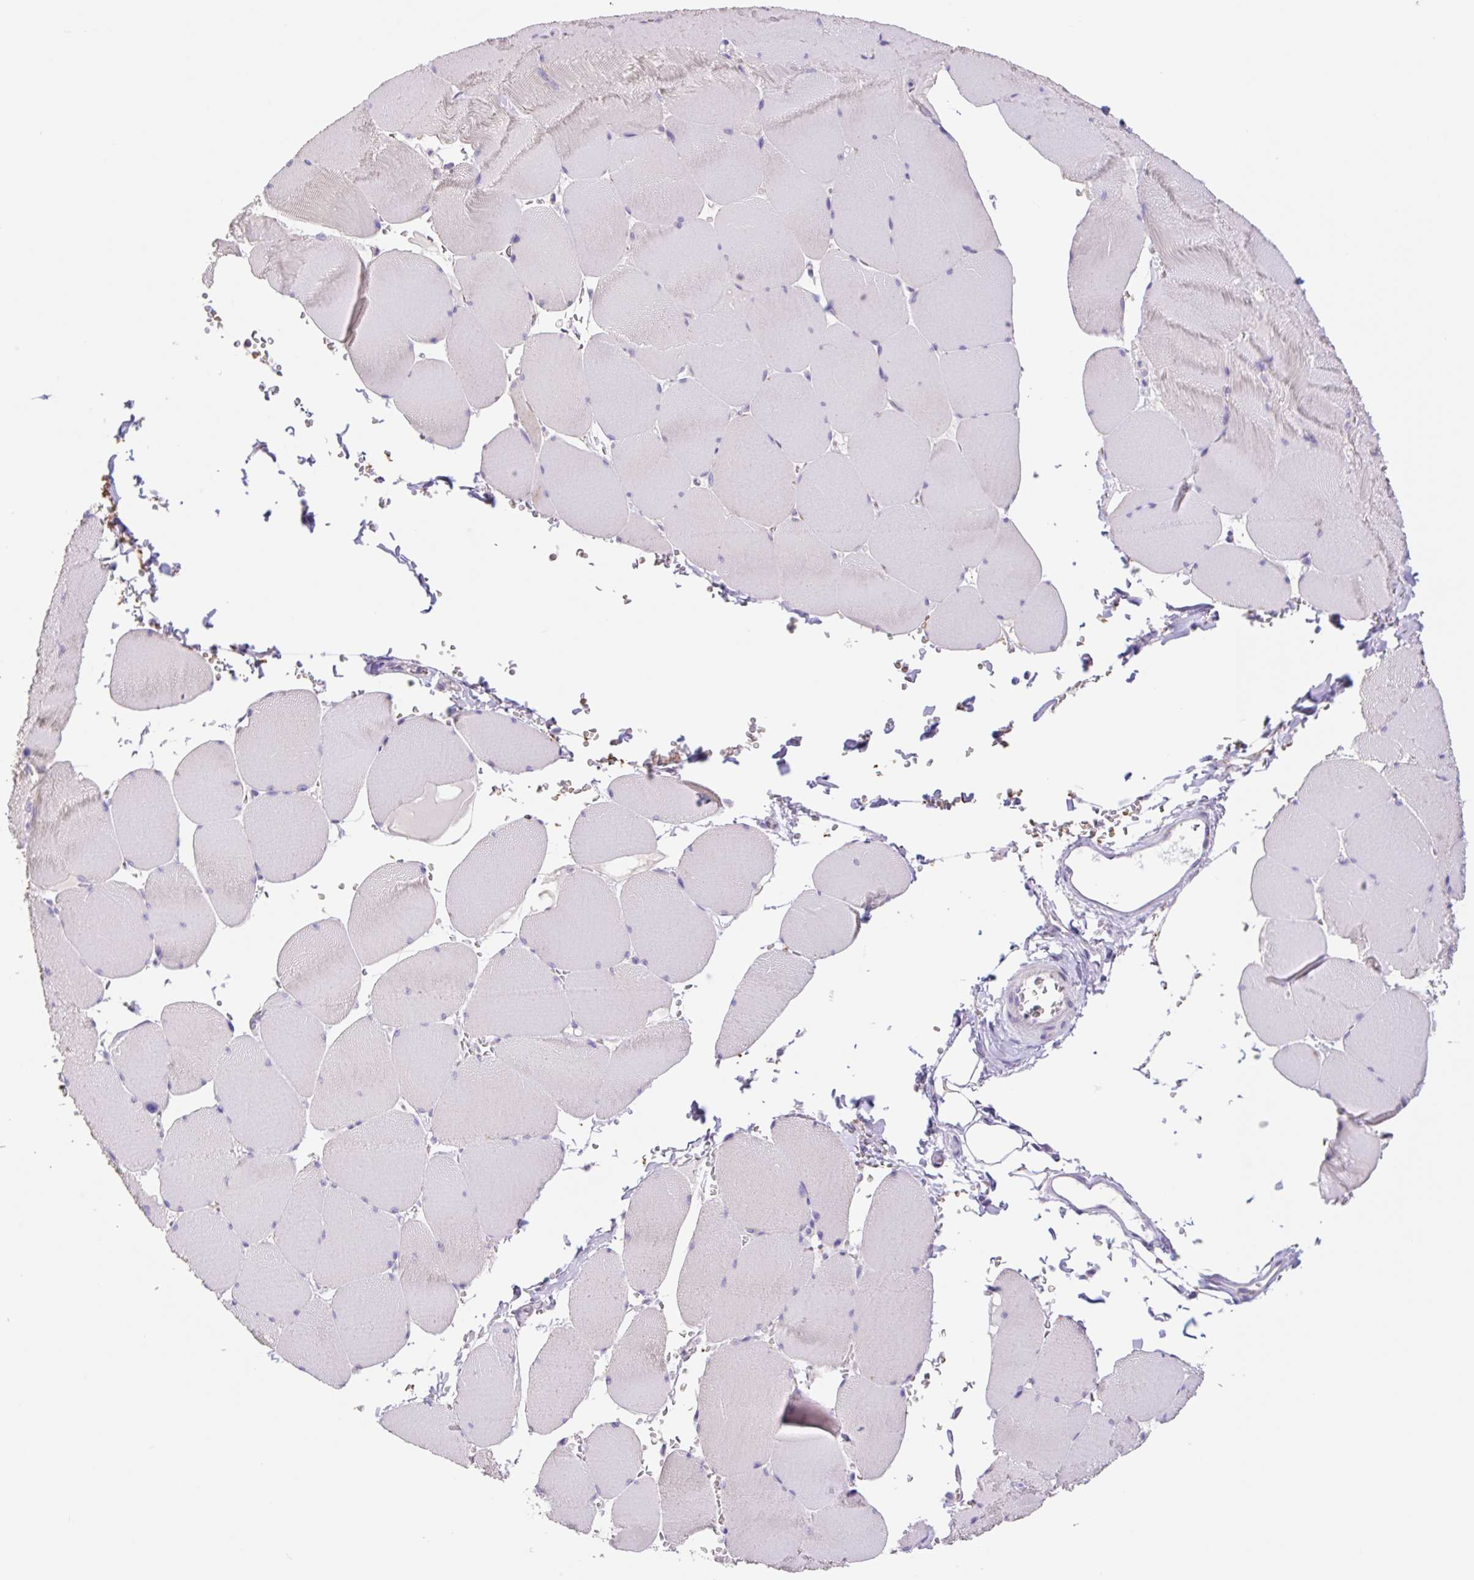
{"staining": {"intensity": "negative", "quantity": "none", "location": "none"}, "tissue": "skeletal muscle", "cell_type": "Myocytes", "image_type": "normal", "snomed": [{"axis": "morphology", "description": "Normal tissue, NOS"}, {"axis": "topography", "description": "Skeletal muscle"}, {"axis": "topography", "description": "Head-Neck"}], "caption": "DAB (3,3'-diaminobenzidine) immunohistochemical staining of benign human skeletal muscle exhibits no significant staining in myocytes. The staining was performed using DAB to visualize the protein expression in brown, while the nuclei were stained in blue with hematoxylin (Magnification: 20x).", "gene": "COPZ2", "patient": {"sex": "male", "age": 66}}